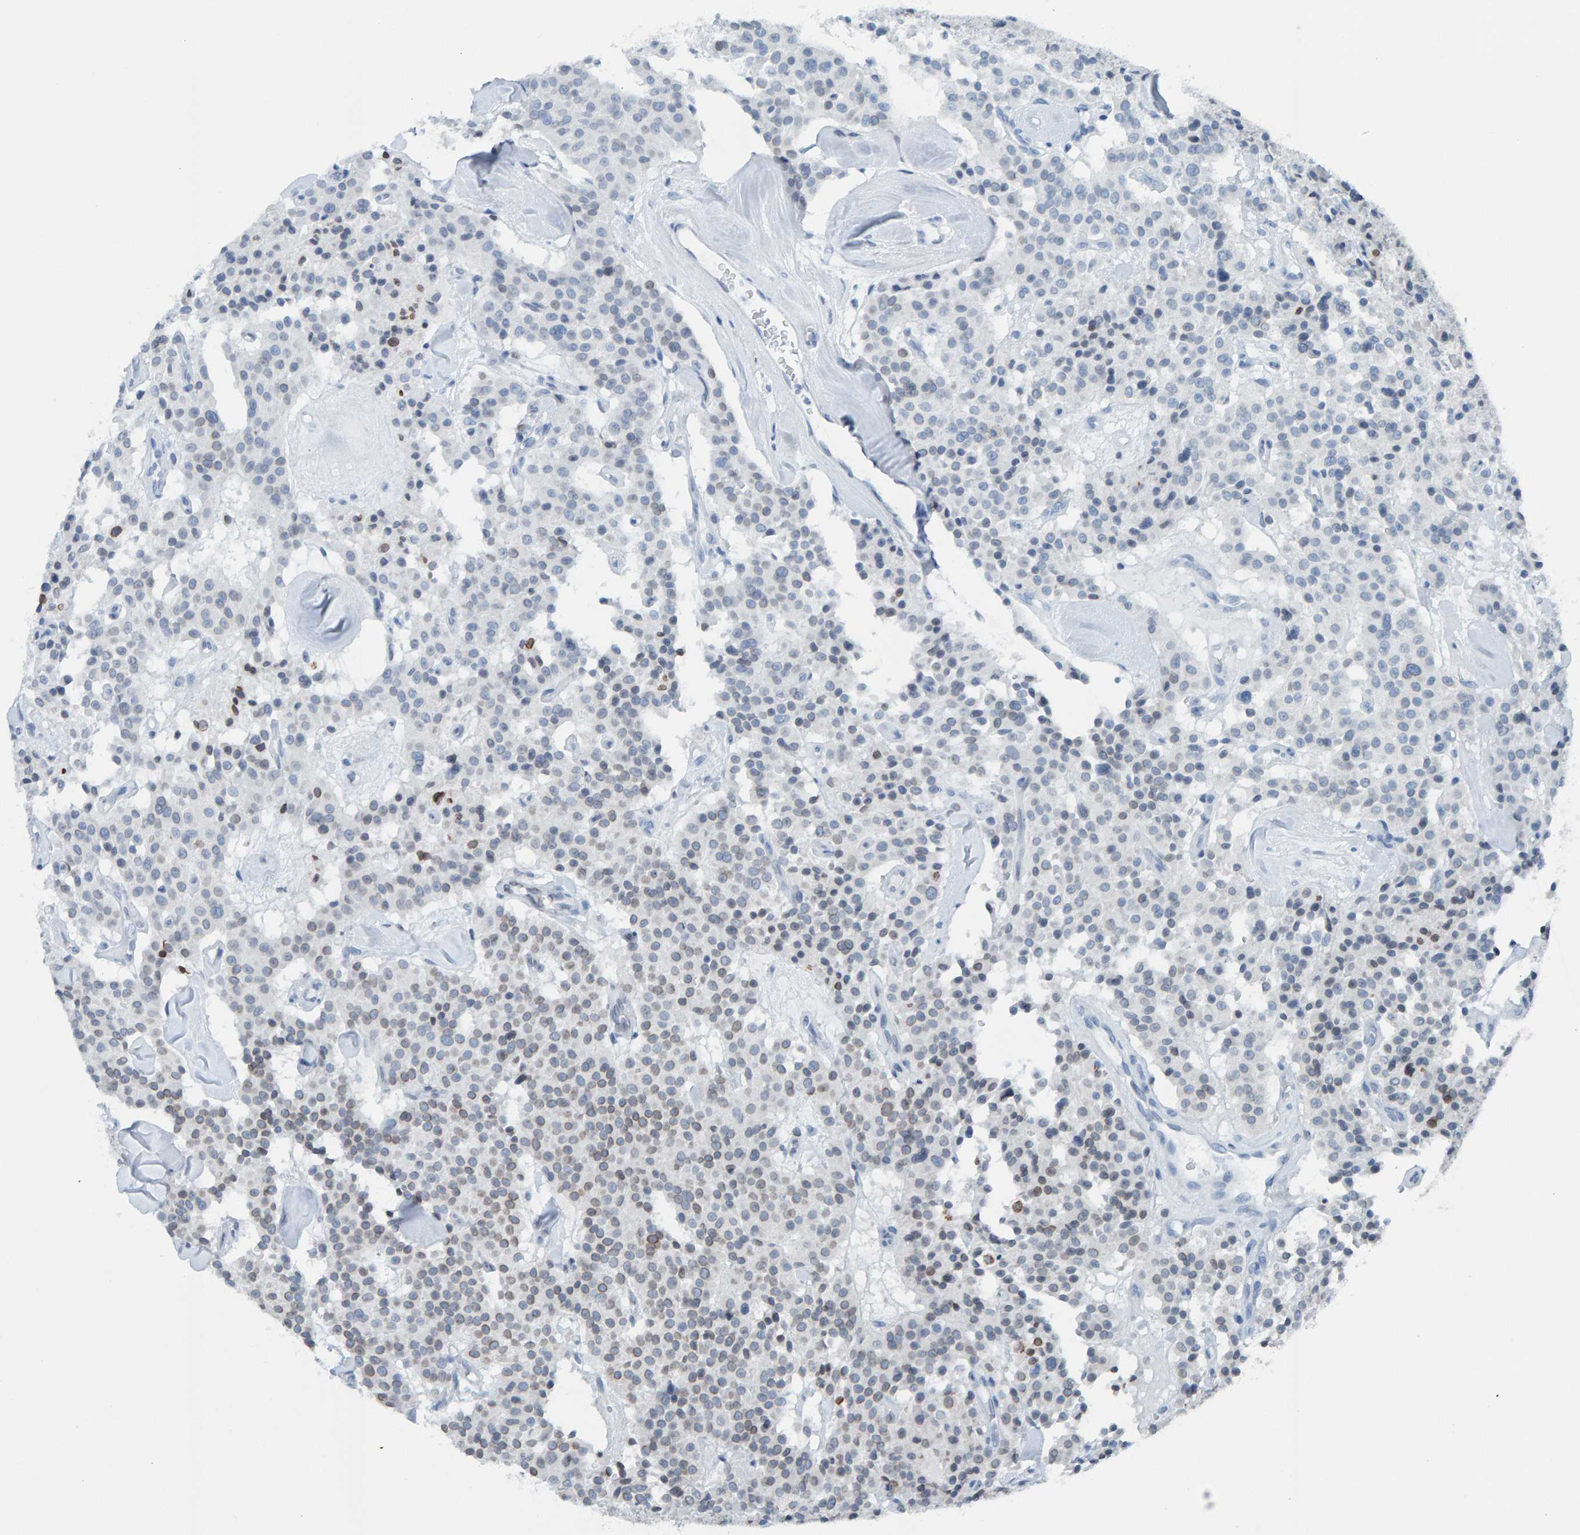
{"staining": {"intensity": "weak", "quantity": "25%-75%", "location": "cytoplasmic/membranous,nuclear"}, "tissue": "carcinoid", "cell_type": "Tumor cells", "image_type": "cancer", "snomed": [{"axis": "morphology", "description": "Carcinoid, malignant, NOS"}, {"axis": "topography", "description": "Lung"}], "caption": "Tumor cells demonstrate low levels of weak cytoplasmic/membranous and nuclear expression in about 25%-75% of cells in human carcinoid.", "gene": "LMNB2", "patient": {"sex": "male", "age": 30}}